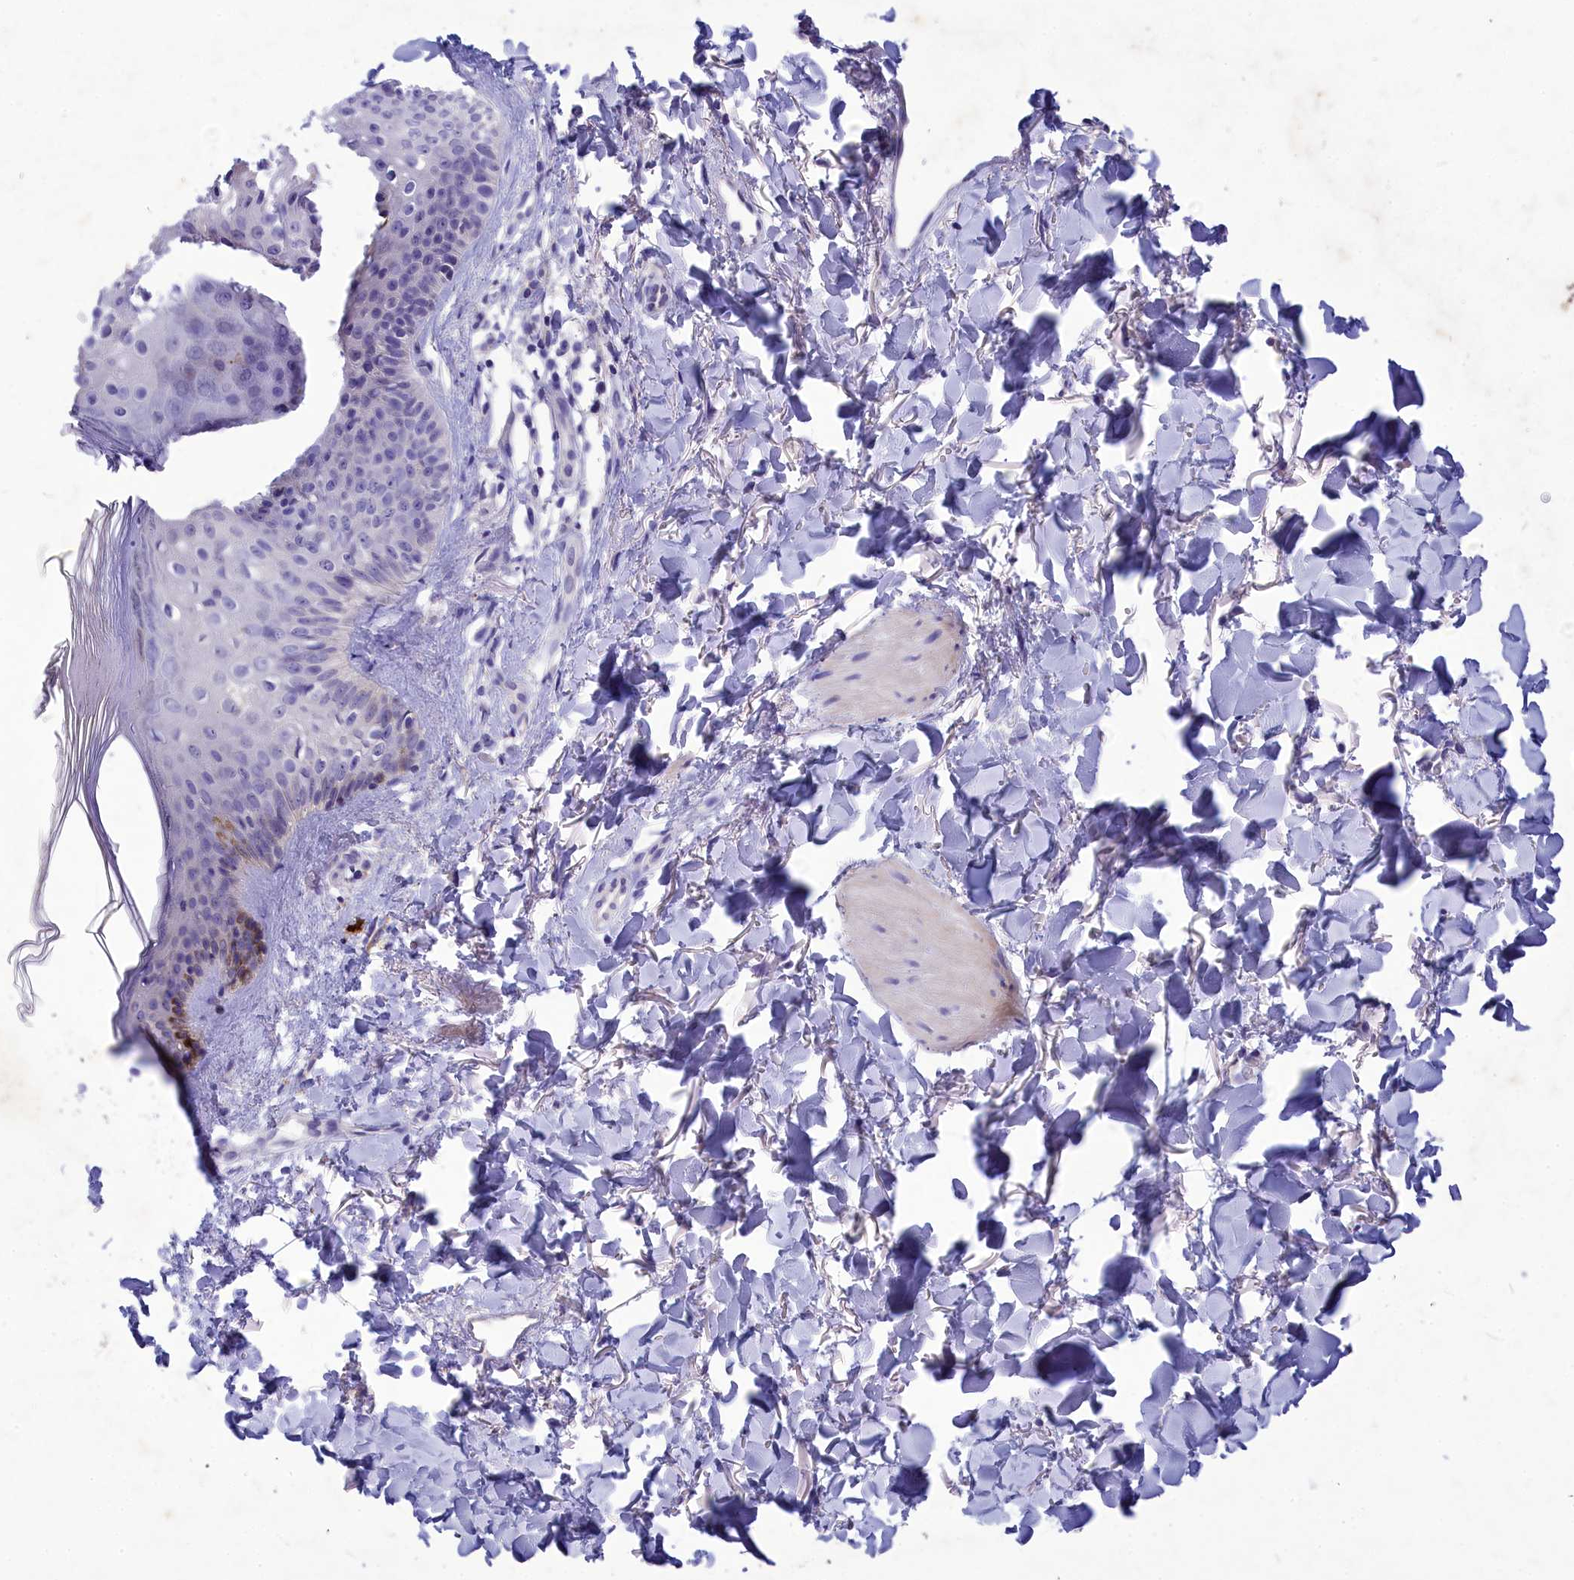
{"staining": {"intensity": "weak", "quantity": "25%-75%", "location": "cytoplasmic/membranous"}, "tissue": "skin", "cell_type": "Fibroblasts", "image_type": "normal", "snomed": [{"axis": "morphology", "description": "Normal tissue, NOS"}, {"axis": "topography", "description": "Skin"}], "caption": "Immunohistochemistry (IHC) image of unremarkable skin: skin stained using immunohistochemistry (IHC) demonstrates low levels of weak protein expression localized specifically in the cytoplasmic/membranous of fibroblasts, appearing as a cytoplasmic/membranous brown color.", "gene": "DEFB119", "patient": {"sex": "female", "age": 58}}